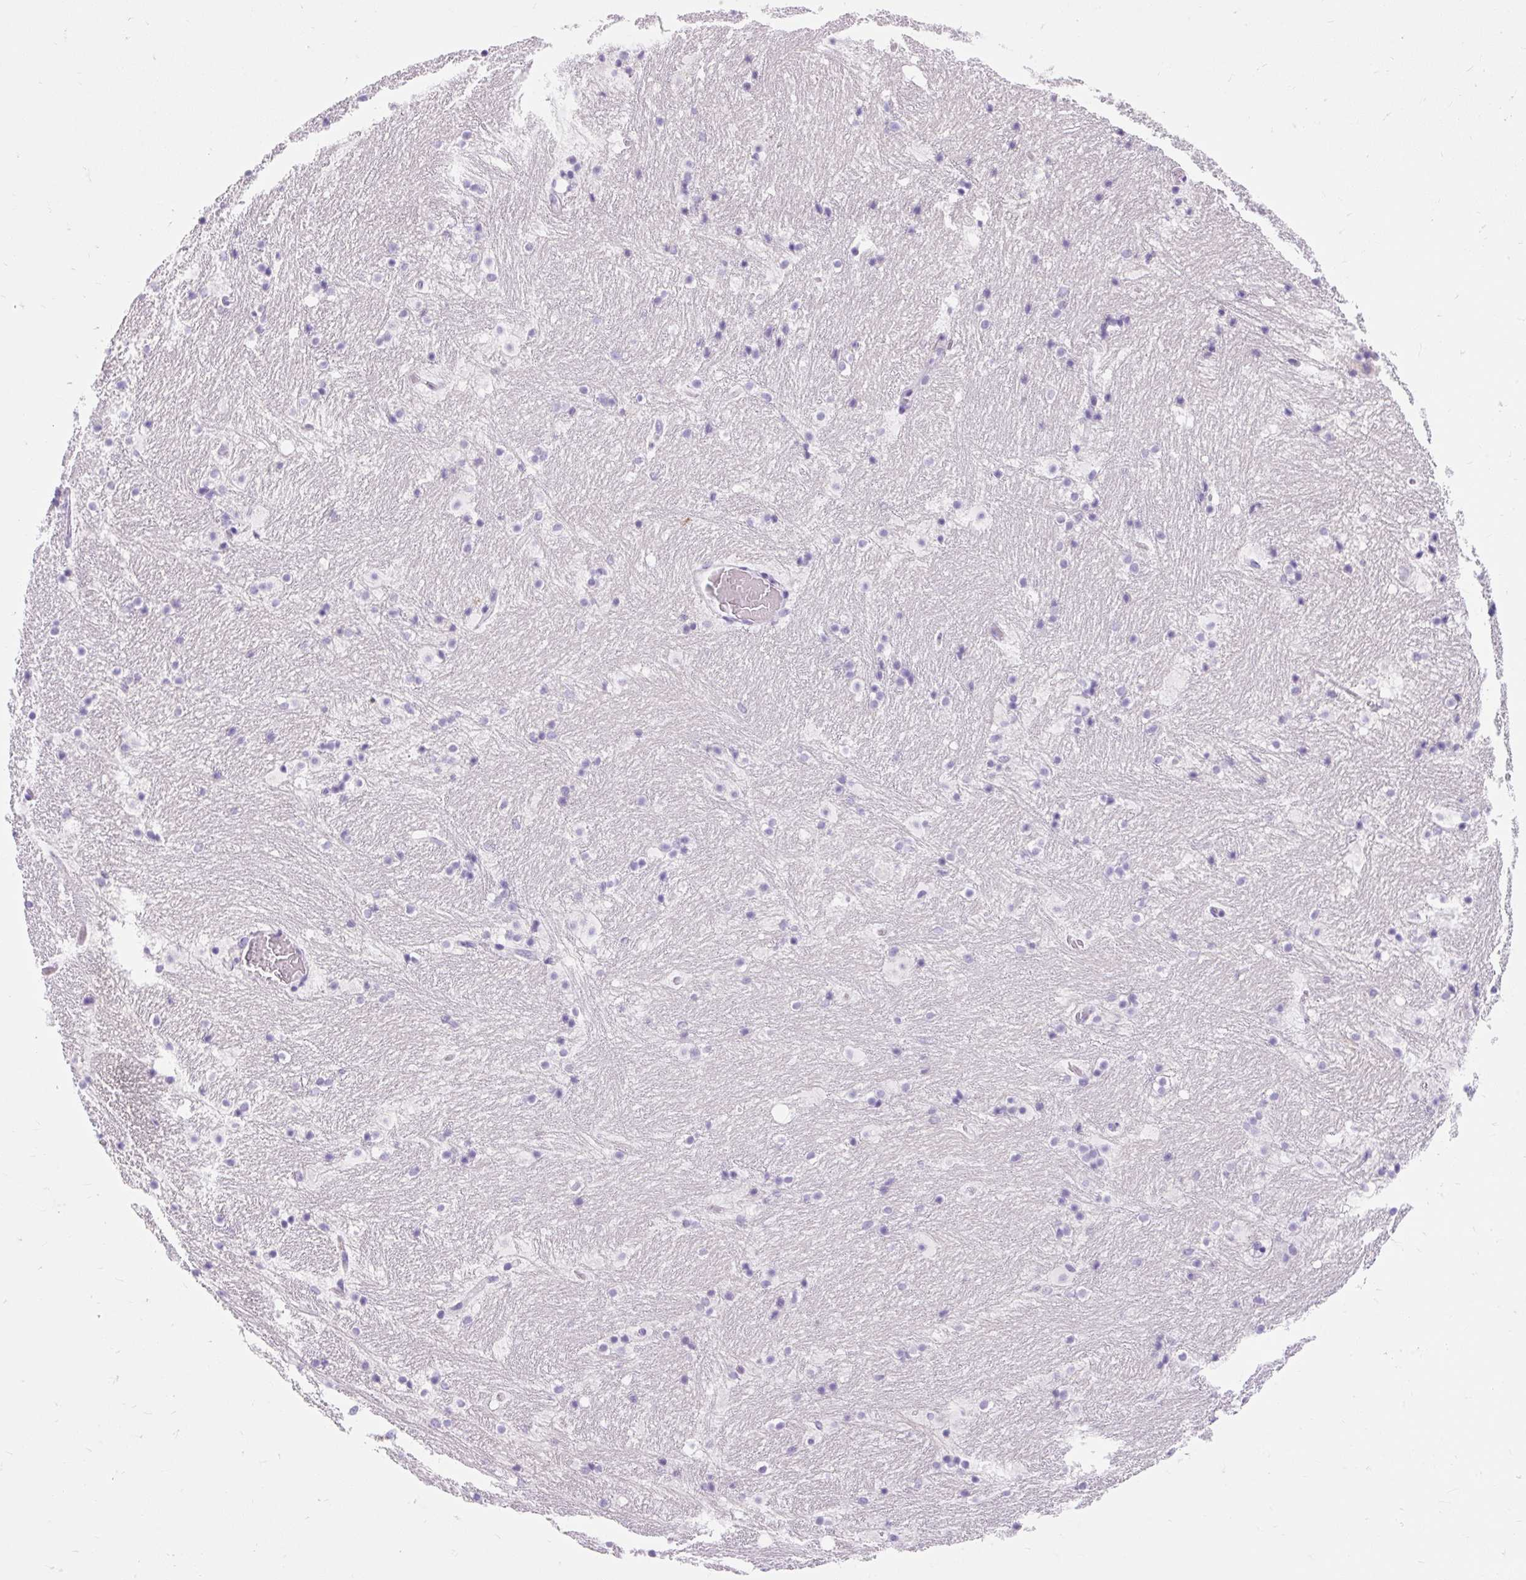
{"staining": {"intensity": "negative", "quantity": "none", "location": "none"}, "tissue": "caudate", "cell_type": "Glial cells", "image_type": "normal", "snomed": [{"axis": "morphology", "description": "Normal tissue, NOS"}, {"axis": "topography", "description": "Lateral ventricle wall"}], "caption": "Immunohistochemistry micrograph of normal caudate: caudate stained with DAB demonstrates no significant protein expression in glial cells.", "gene": "SLC28A1", "patient": {"sex": "male", "age": 37}}